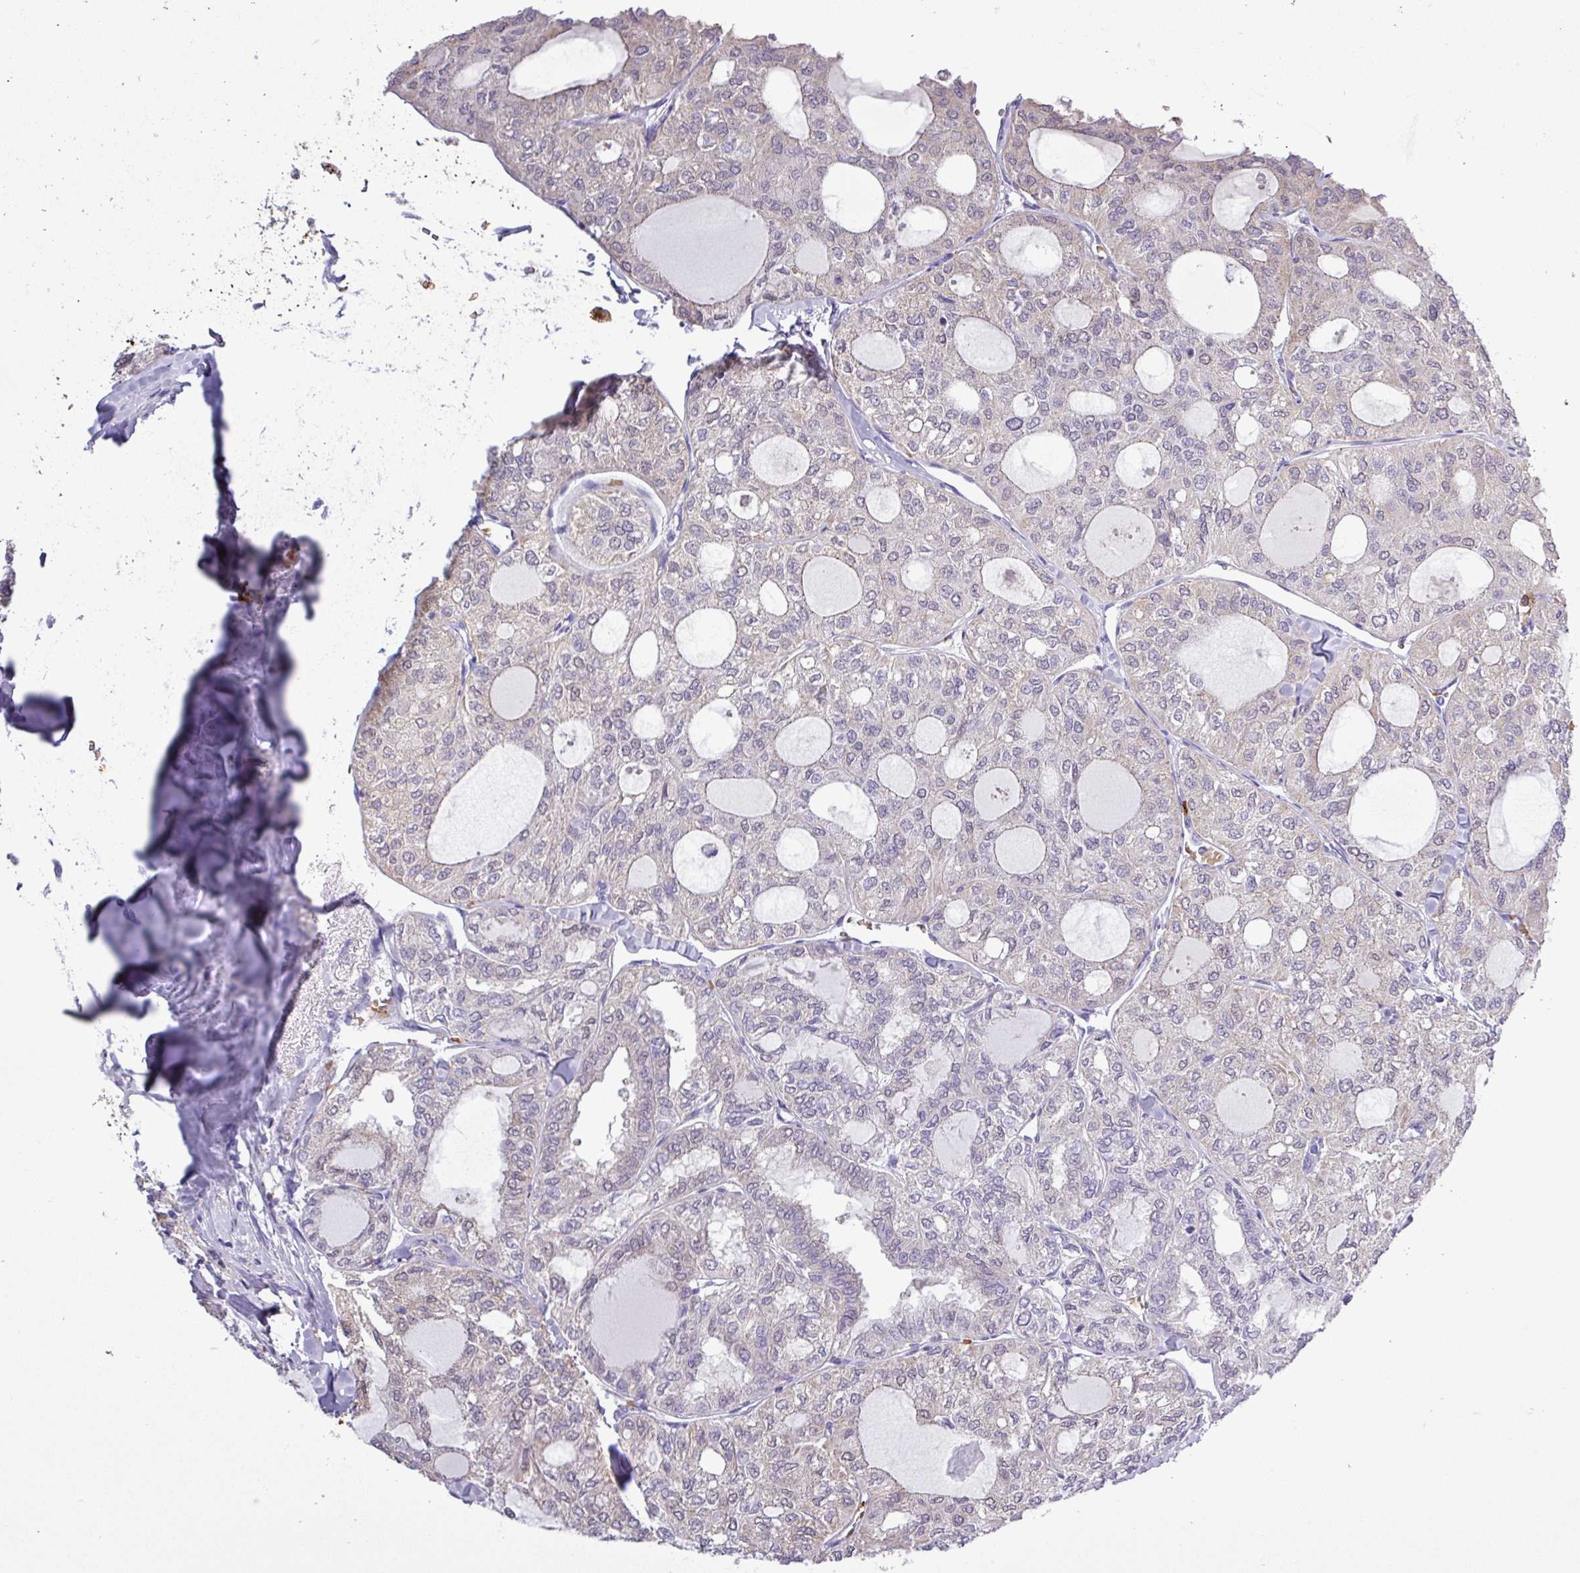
{"staining": {"intensity": "negative", "quantity": "none", "location": "none"}, "tissue": "thyroid cancer", "cell_type": "Tumor cells", "image_type": "cancer", "snomed": [{"axis": "morphology", "description": "Follicular adenoma carcinoma, NOS"}, {"axis": "topography", "description": "Thyroid gland"}], "caption": "An image of human follicular adenoma carcinoma (thyroid) is negative for staining in tumor cells.", "gene": "MGAT4B", "patient": {"sex": "male", "age": 75}}